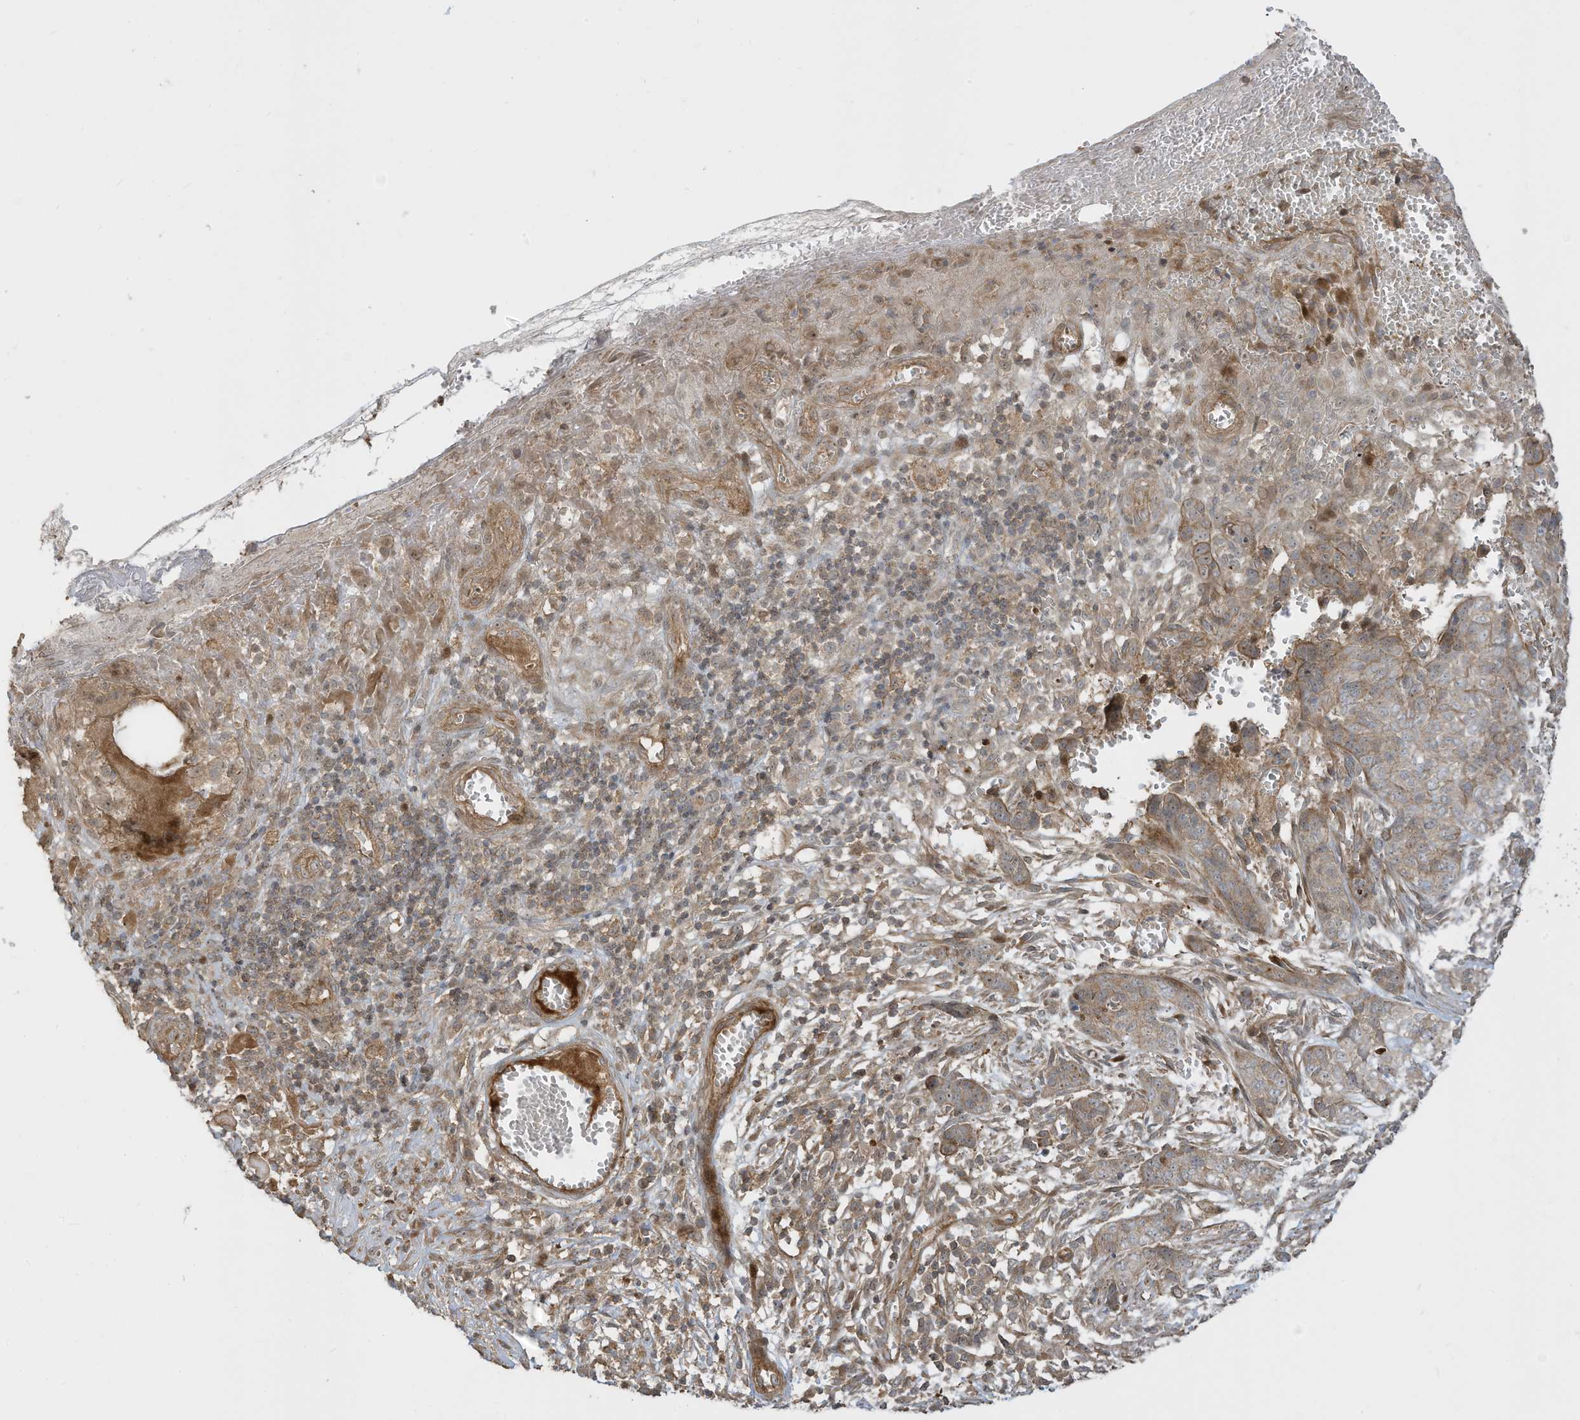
{"staining": {"intensity": "moderate", "quantity": ">75%", "location": "cytoplasmic/membranous"}, "tissue": "skin cancer", "cell_type": "Tumor cells", "image_type": "cancer", "snomed": [{"axis": "morphology", "description": "Basal cell carcinoma"}, {"axis": "topography", "description": "Skin"}], "caption": "Human skin cancer stained with a brown dye shows moderate cytoplasmic/membranous positive staining in about >75% of tumor cells.", "gene": "ENTR1", "patient": {"sex": "female", "age": 64}}